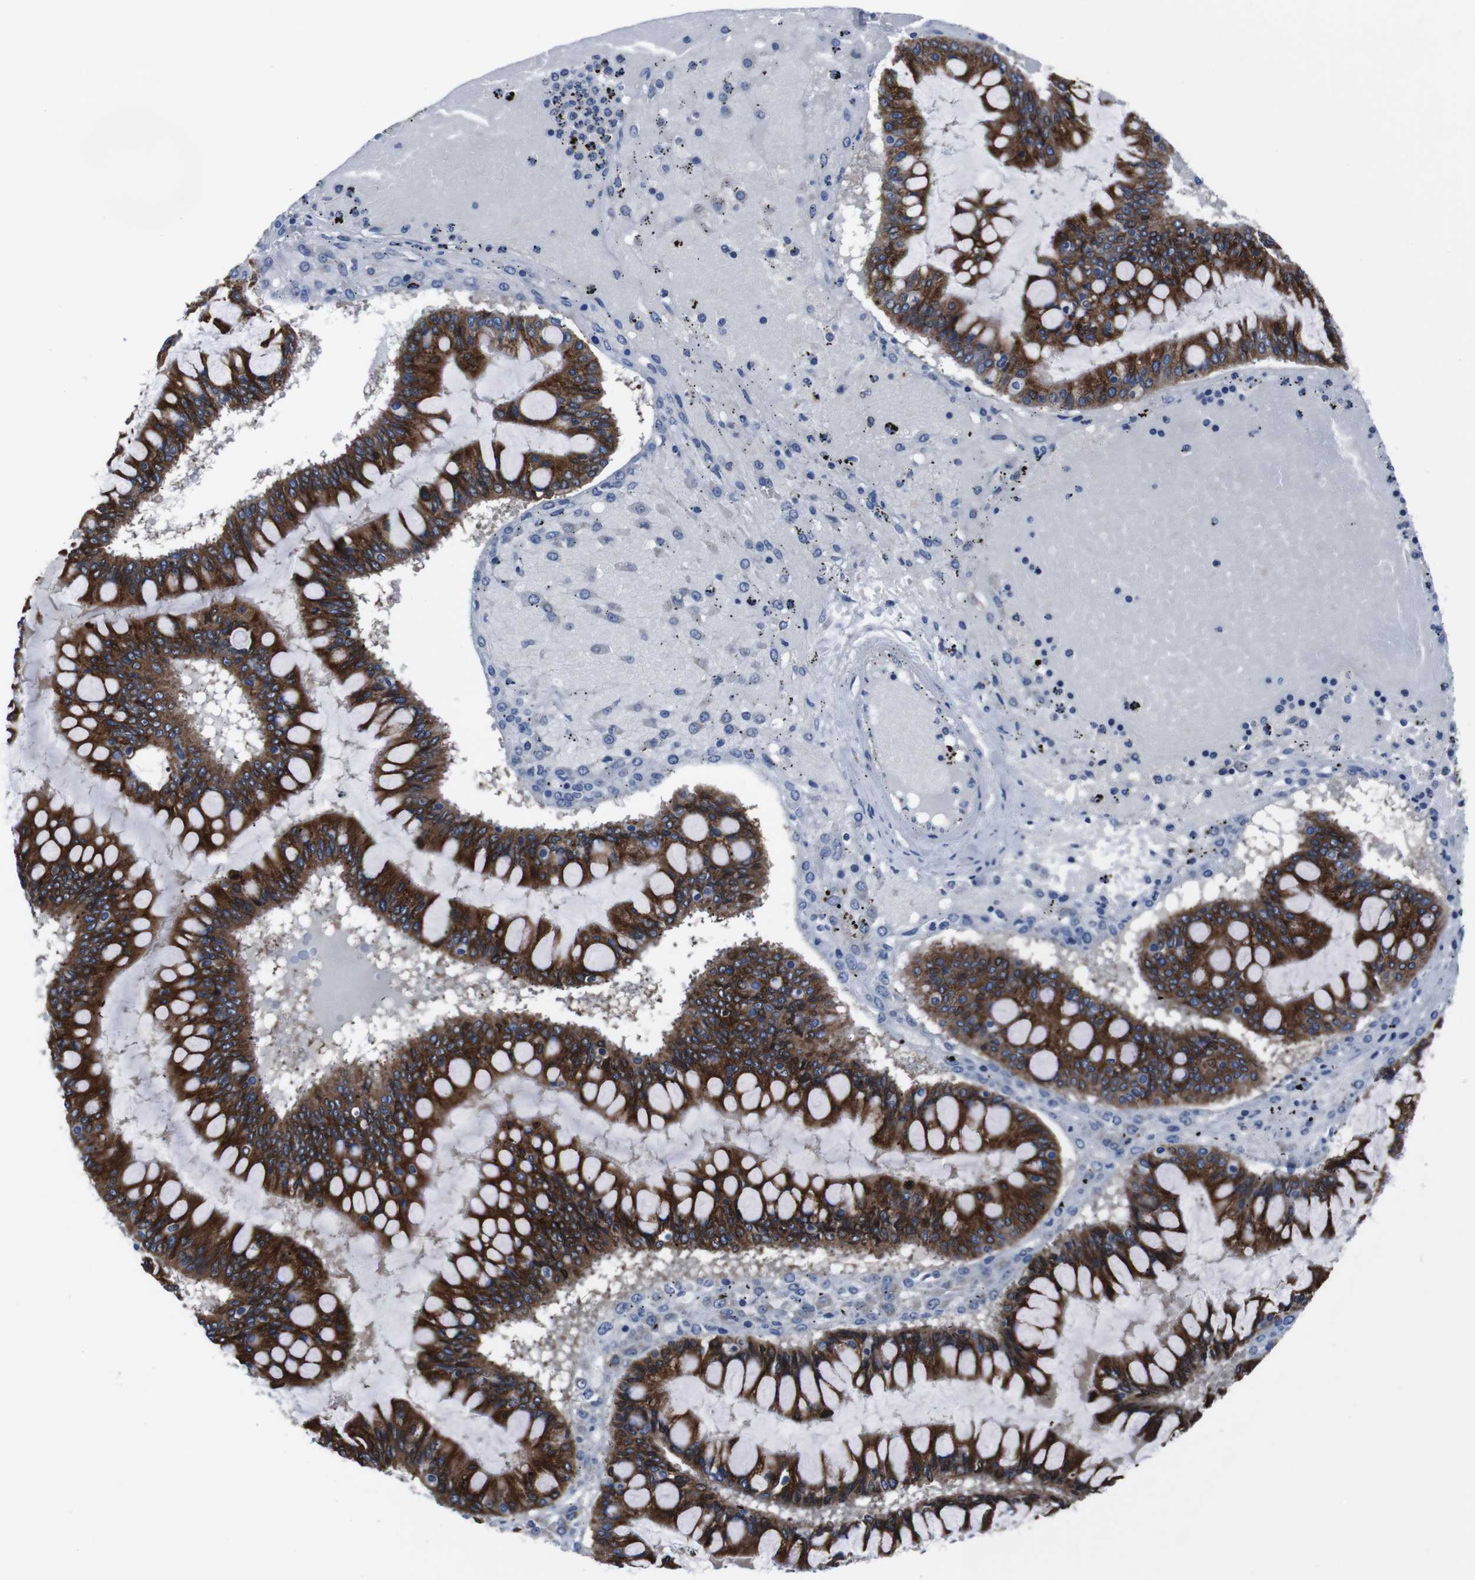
{"staining": {"intensity": "strong", "quantity": ">75%", "location": "cytoplasmic/membranous"}, "tissue": "ovarian cancer", "cell_type": "Tumor cells", "image_type": "cancer", "snomed": [{"axis": "morphology", "description": "Cystadenocarcinoma, mucinous, NOS"}, {"axis": "topography", "description": "Ovary"}], "caption": "Protein staining by immunohistochemistry shows strong cytoplasmic/membranous expression in about >75% of tumor cells in ovarian cancer. (IHC, brightfield microscopy, high magnification).", "gene": "SEMA4B", "patient": {"sex": "female", "age": 73}}